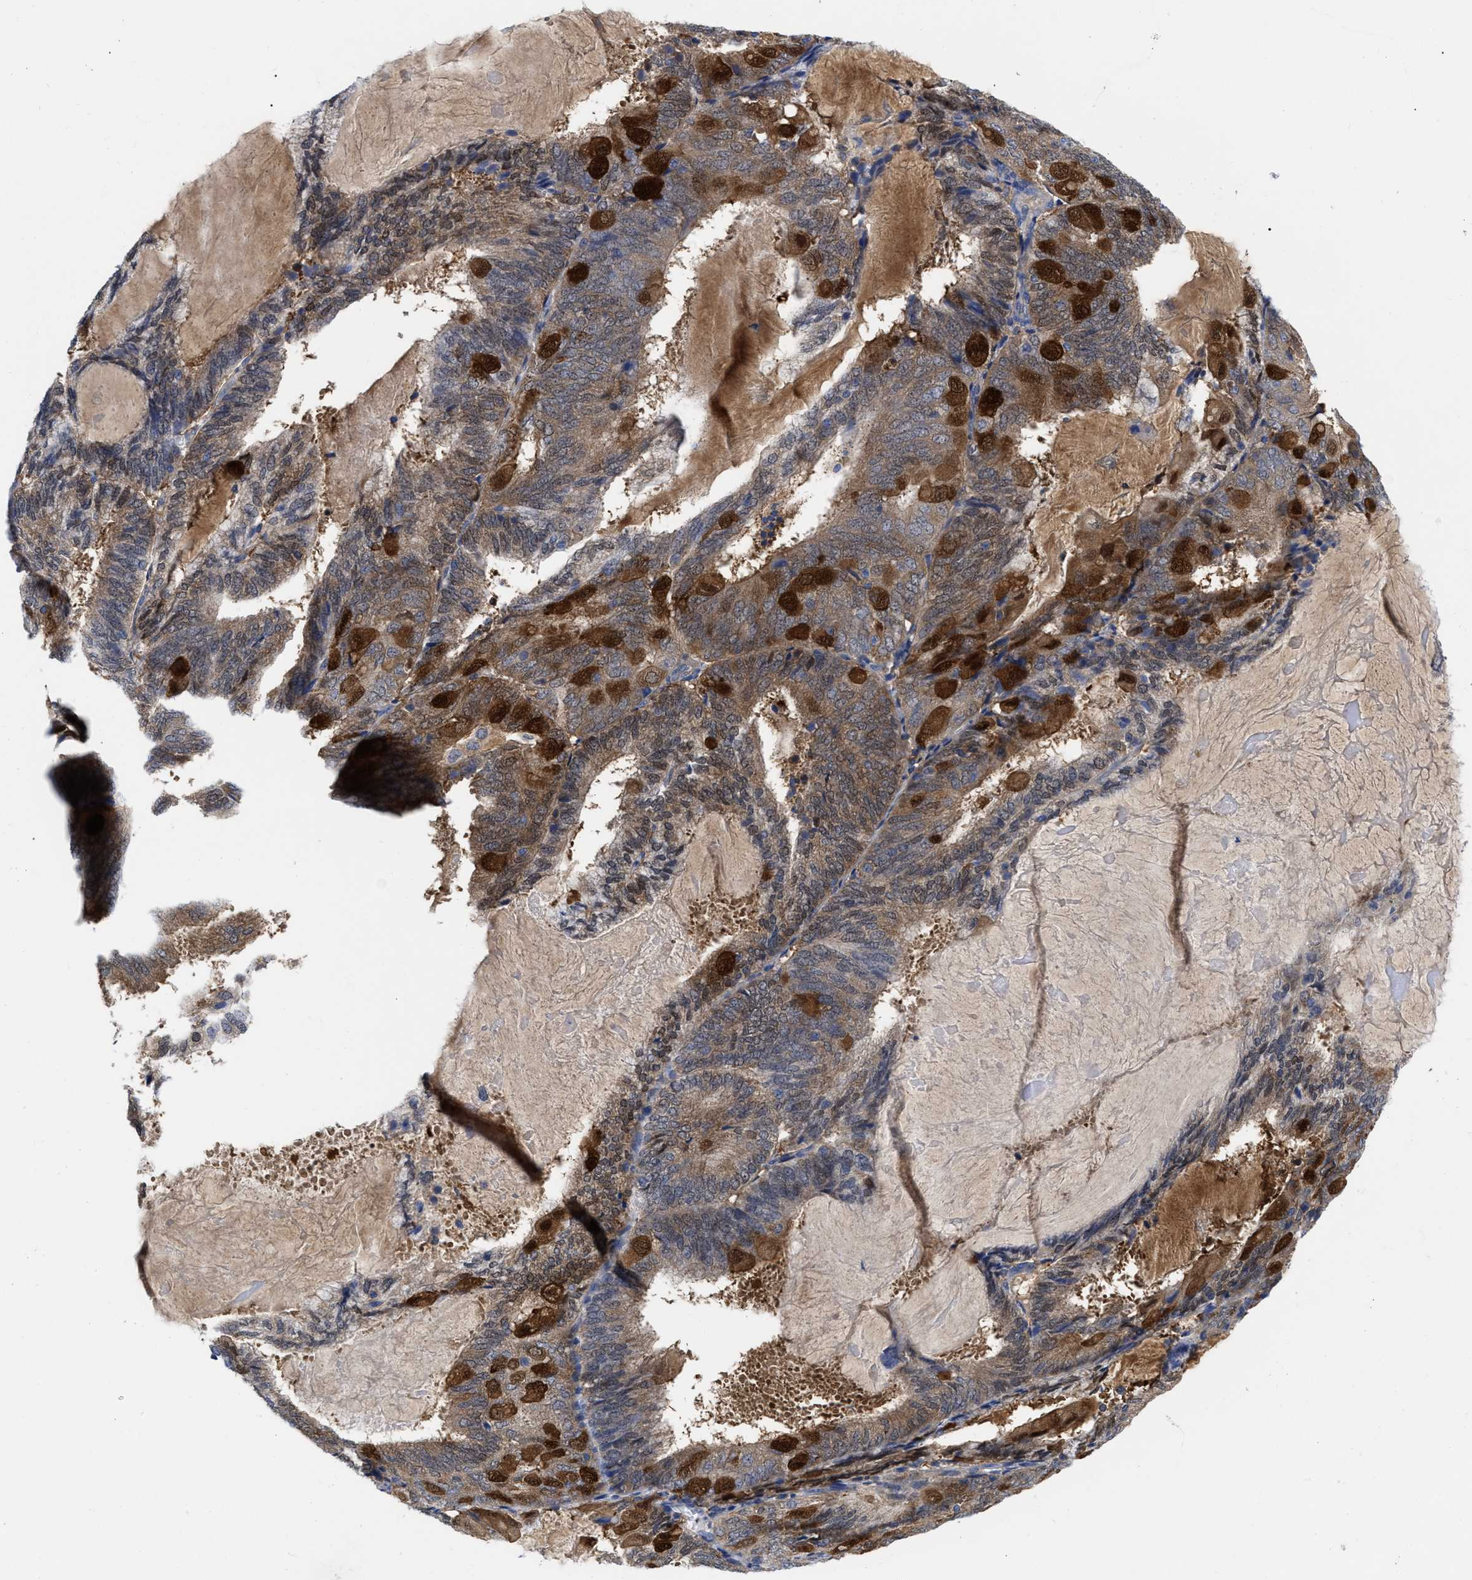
{"staining": {"intensity": "strong", "quantity": ">75%", "location": "cytoplasmic/membranous"}, "tissue": "endometrial cancer", "cell_type": "Tumor cells", "image_type": "cancer", "snomed": [{"axis": "morphology", "description": "Adenocarcinoma, NOS"}, {"axis": "topography", "description": "Endometrium"}], "caption": "High-magnification brightfield microscopy of endometrial cancer stained with DAB (brown) and counterstained with hematoxylin (blue). tumor cells exhibit strong cytoplasmic/membranous positivity is seen in approximately>75% of cells.", "gene": "RBKS", "patient": {"sex": "female", "age": 81}}